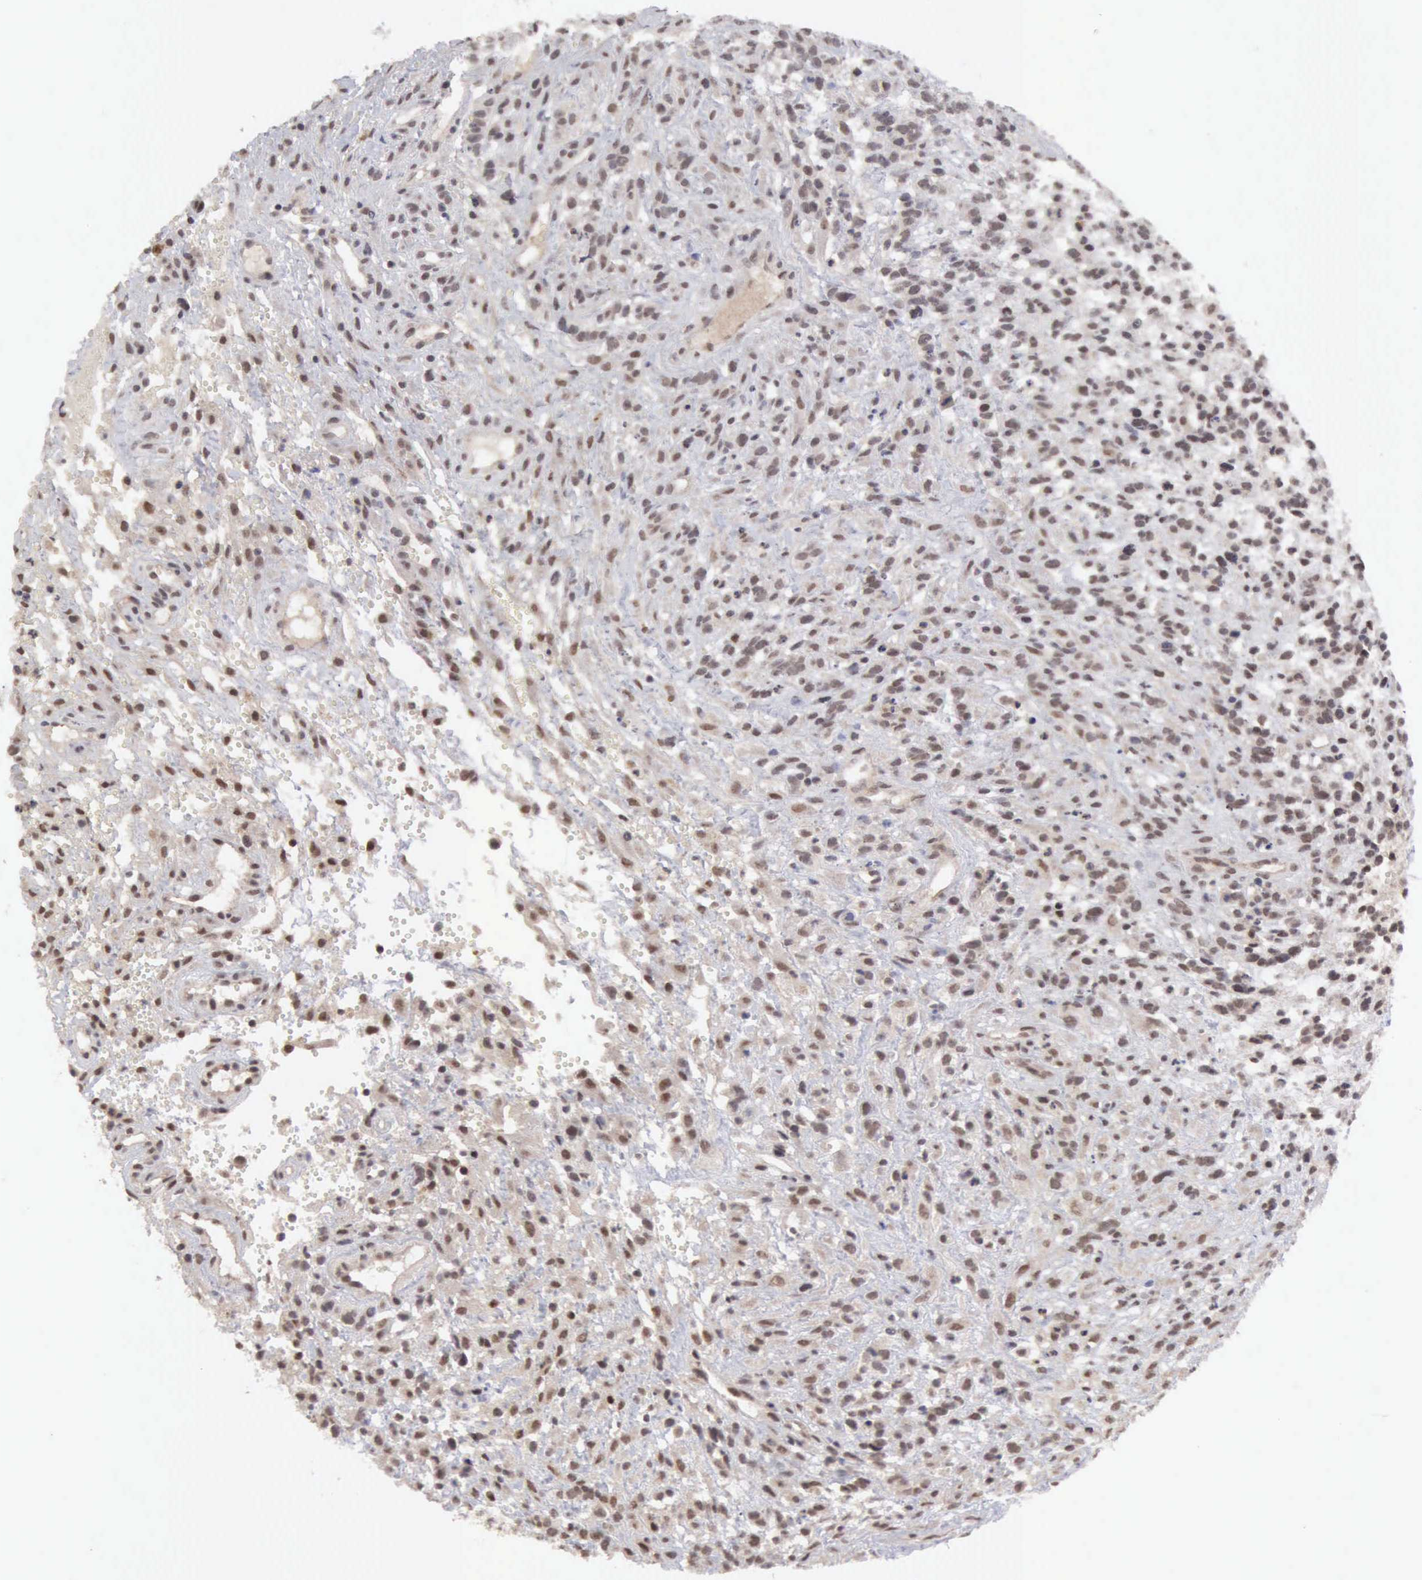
{"staining": {"intensity": "weak", "quantity": "25%-75%", "location": "nuclear"}, "tissue": "glioma", "cell_type": "Tumor cells", "image_type": "cancer", "snomed": [{"axis": "morphology", "description": "Glioma, malignant, High grade"}, {"axis": "topography", "description": "Brain"}], "caption": "Tumor cells demonstrate weak nuclear staining in approximately 25%-75% of cells in malignant high-grade glioma.", "gene": "CDKN2A", "patient": {"sex": "male", "age": 66}}